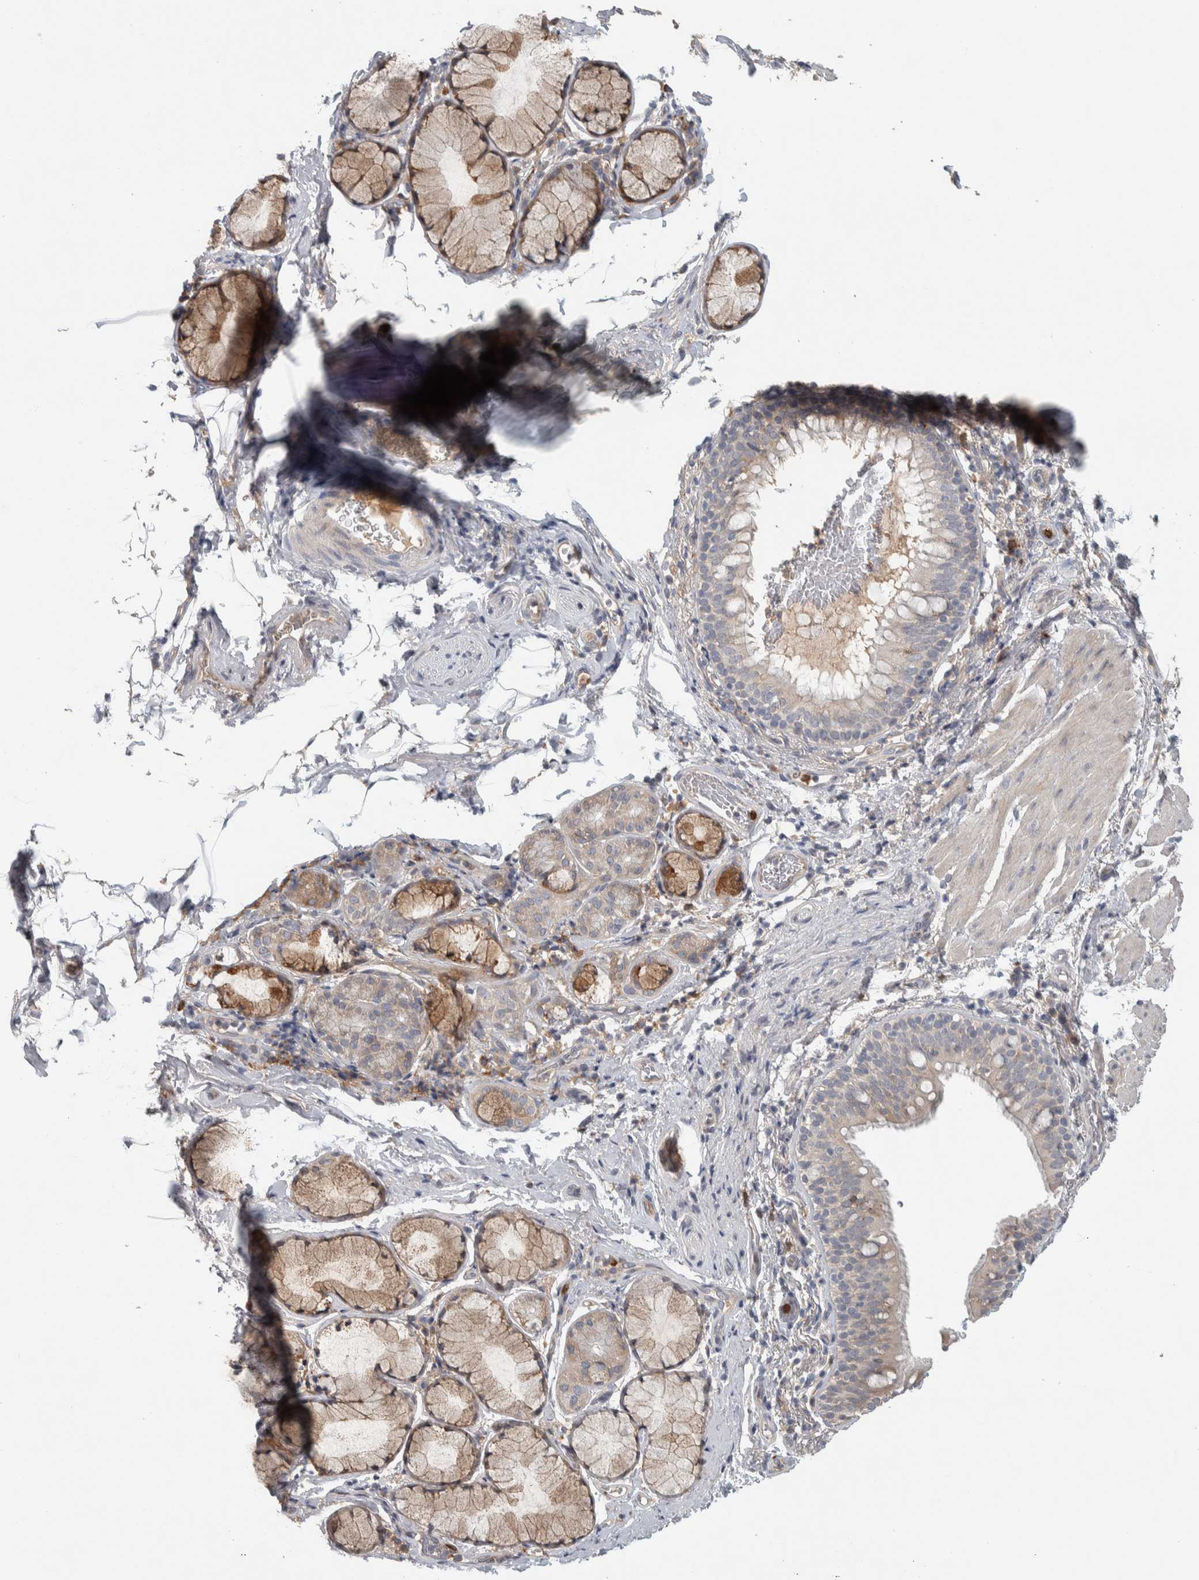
{"staining": {"intensity": "weak", "quantity": ">75%", "location": "cytoplasmic/membranous"}, "tissue": "bronchus", "cell_type": "Respiratory epithelial cells", "image_type": "normal", "snomed": [{"axis": "morphology", "description": "Normal tissue, NOS"}, {"axis": "morphology", "description": "Inflammation, NOS"}, {"axis": "topography", "description": "Cartilage tissue"}, {"axis": "topography", "description": "Bronchus"}], "caption": "Respiratory epithelial cells reveal low levels of weak cytoplasmic/membranous staining in about >75% of cells in unremarkable bronchus.", "gene": "ADPRM", "patient": {"sex": "male", "age": 77}}